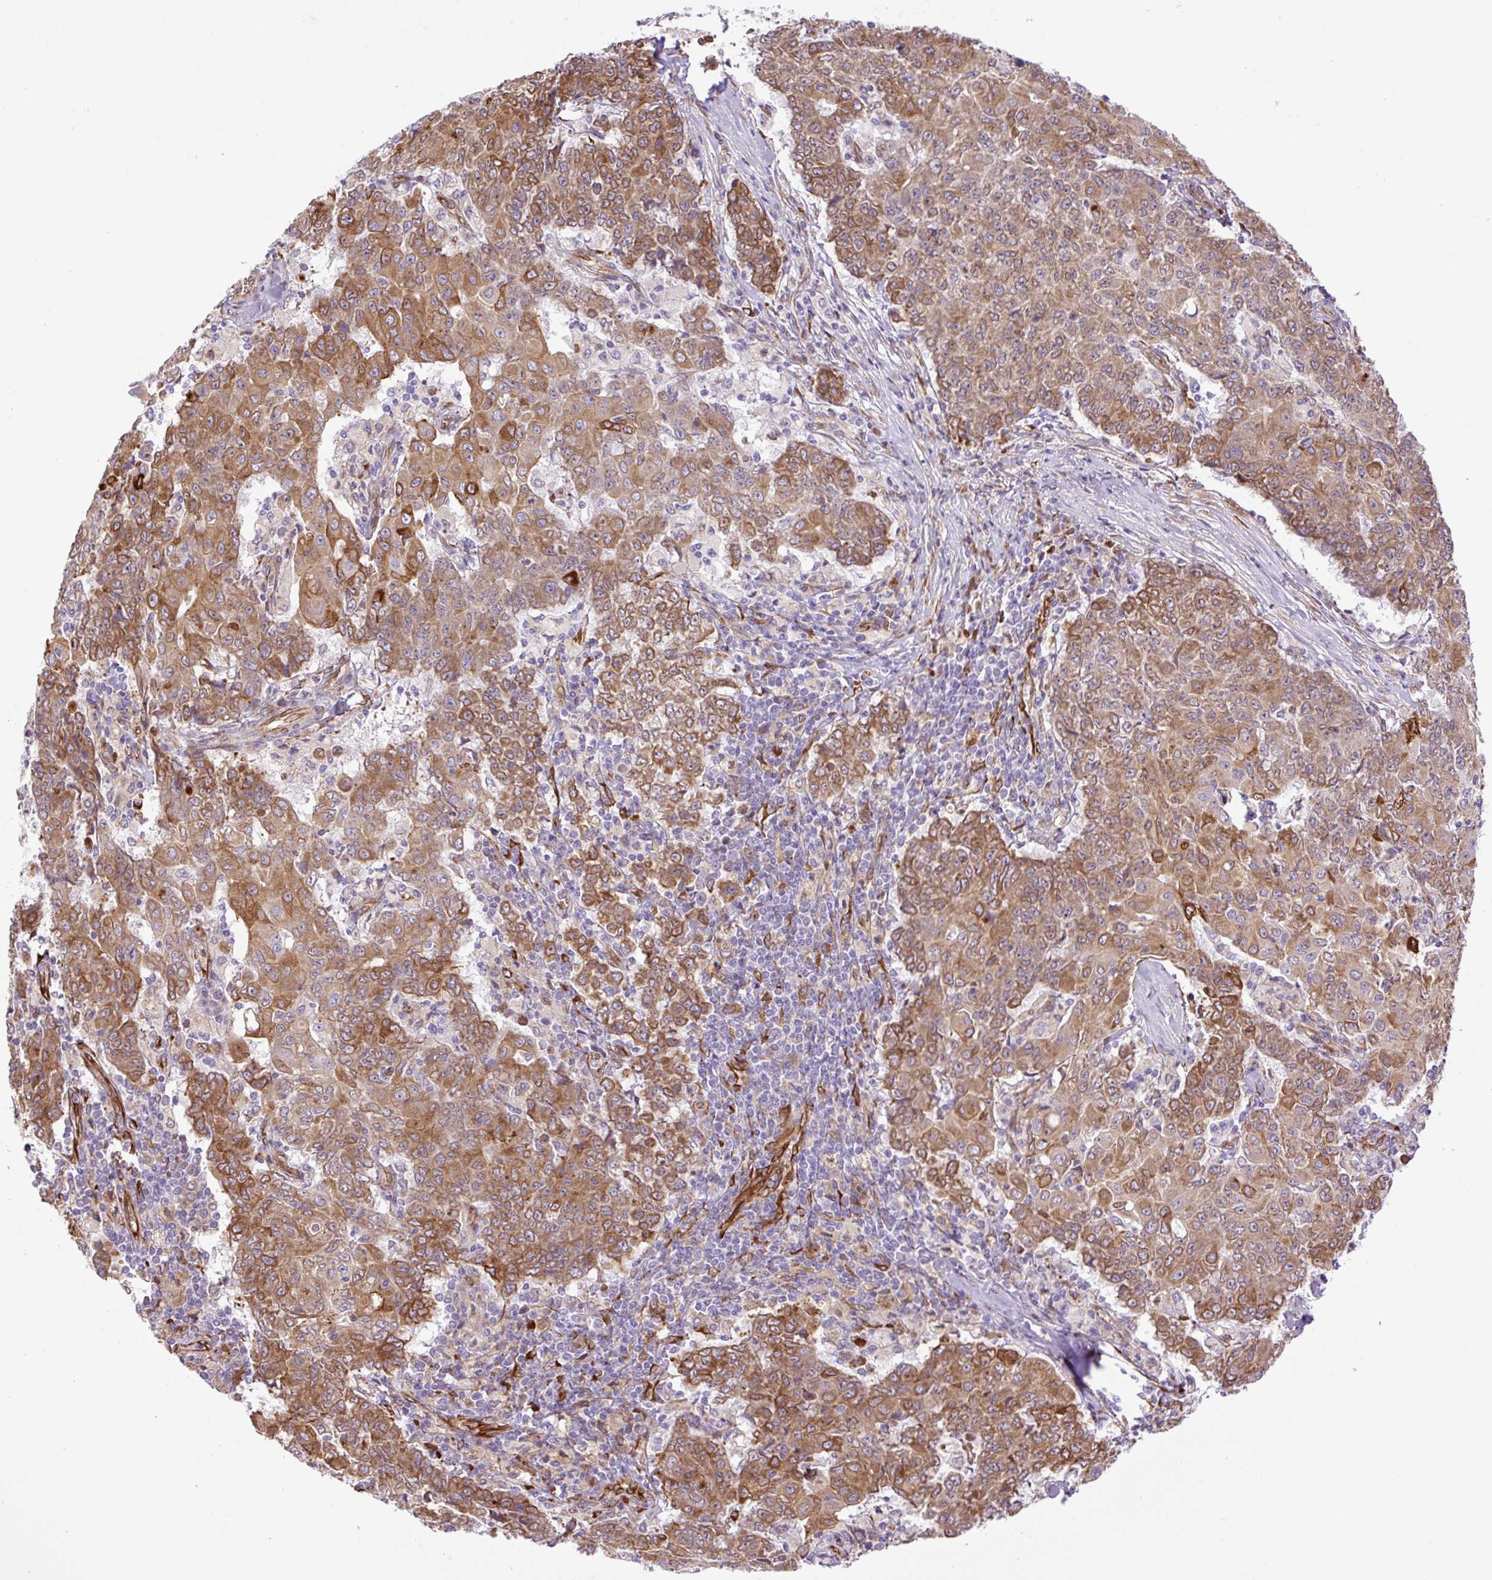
{"staining": {"intensity": "moderate", "quantity": ">75%", "location": "cytoplasmic/membranous"}, "tissue": "ovarian cancer", "cell_type": "Tumor cells", "image_type": "cancer", "snomed": [{"axis": "morphology", "description": "Carcinoma, endometroid"}, {"axis": "topography", "description": "Ovary"}], "caption": "Brown immunohistochemical staining in human ovarian cancer (endometroid carcinoma) reveals moderate cytoplasmic/membranous expression in about >75% of tumor cells.", "gene": "RAB30", "patient": {"sex": "female", "age": 42}}